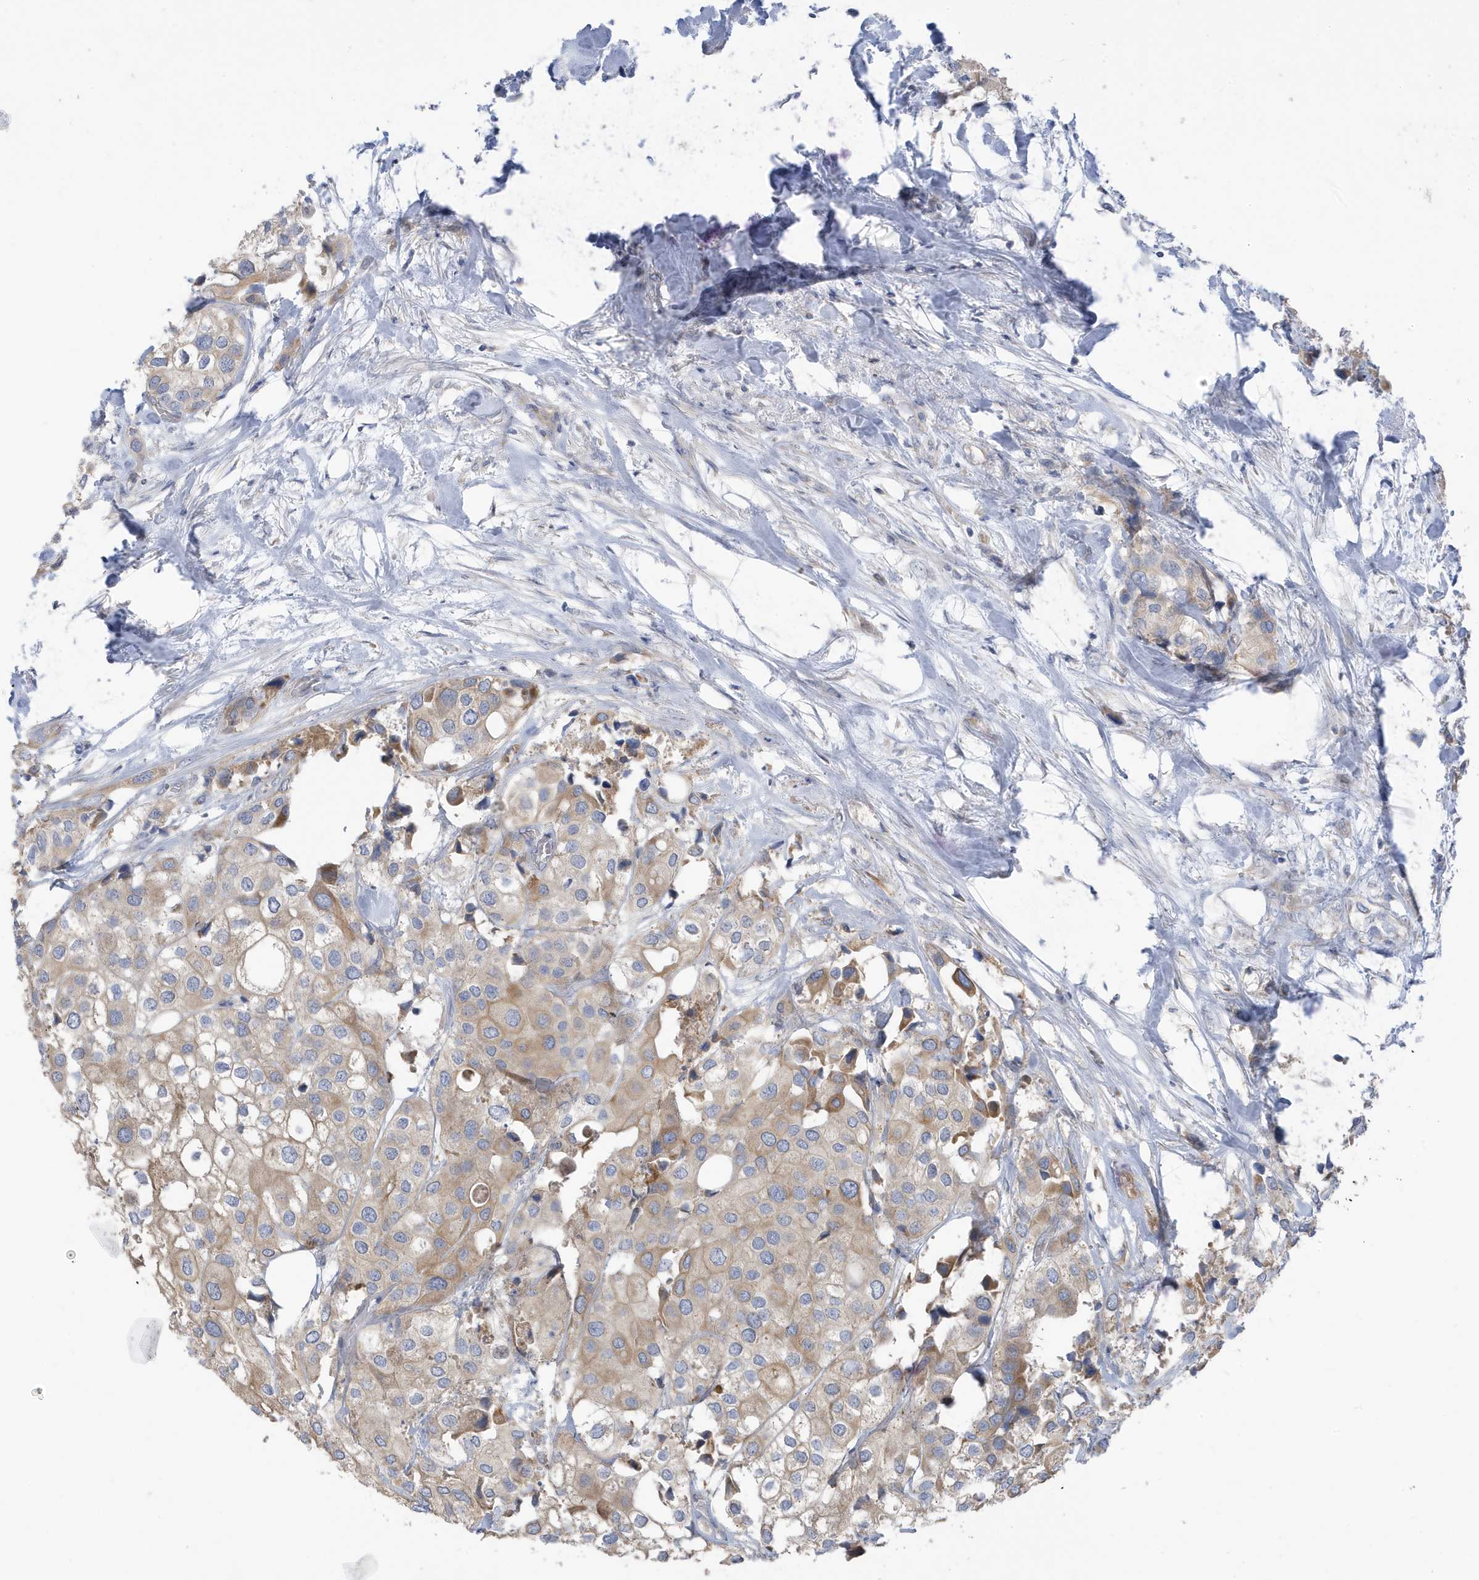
{"staining": {"intensity": "moderate", "quantity": ">75%", "location": "cytoplasmic/membranous"}, "tissue": "urothelial cancer", "cell_type": "Tumor cells", "image_type": "cancer", "snomed": [{"axis": "morphology", "description": "Urothelial carcinoma, High grade"}, {"axis": "topography", "description": "Urinary bladder"}], "caption": "Immunohistochemical staining of human urothelial cancer demonstrates medium levels of moderate cytoplasmic/membranous protein positivity in about >75% of tumor cells.", "gene": "ATP13A5", "patient": {"sex": "male", "age": 64}}